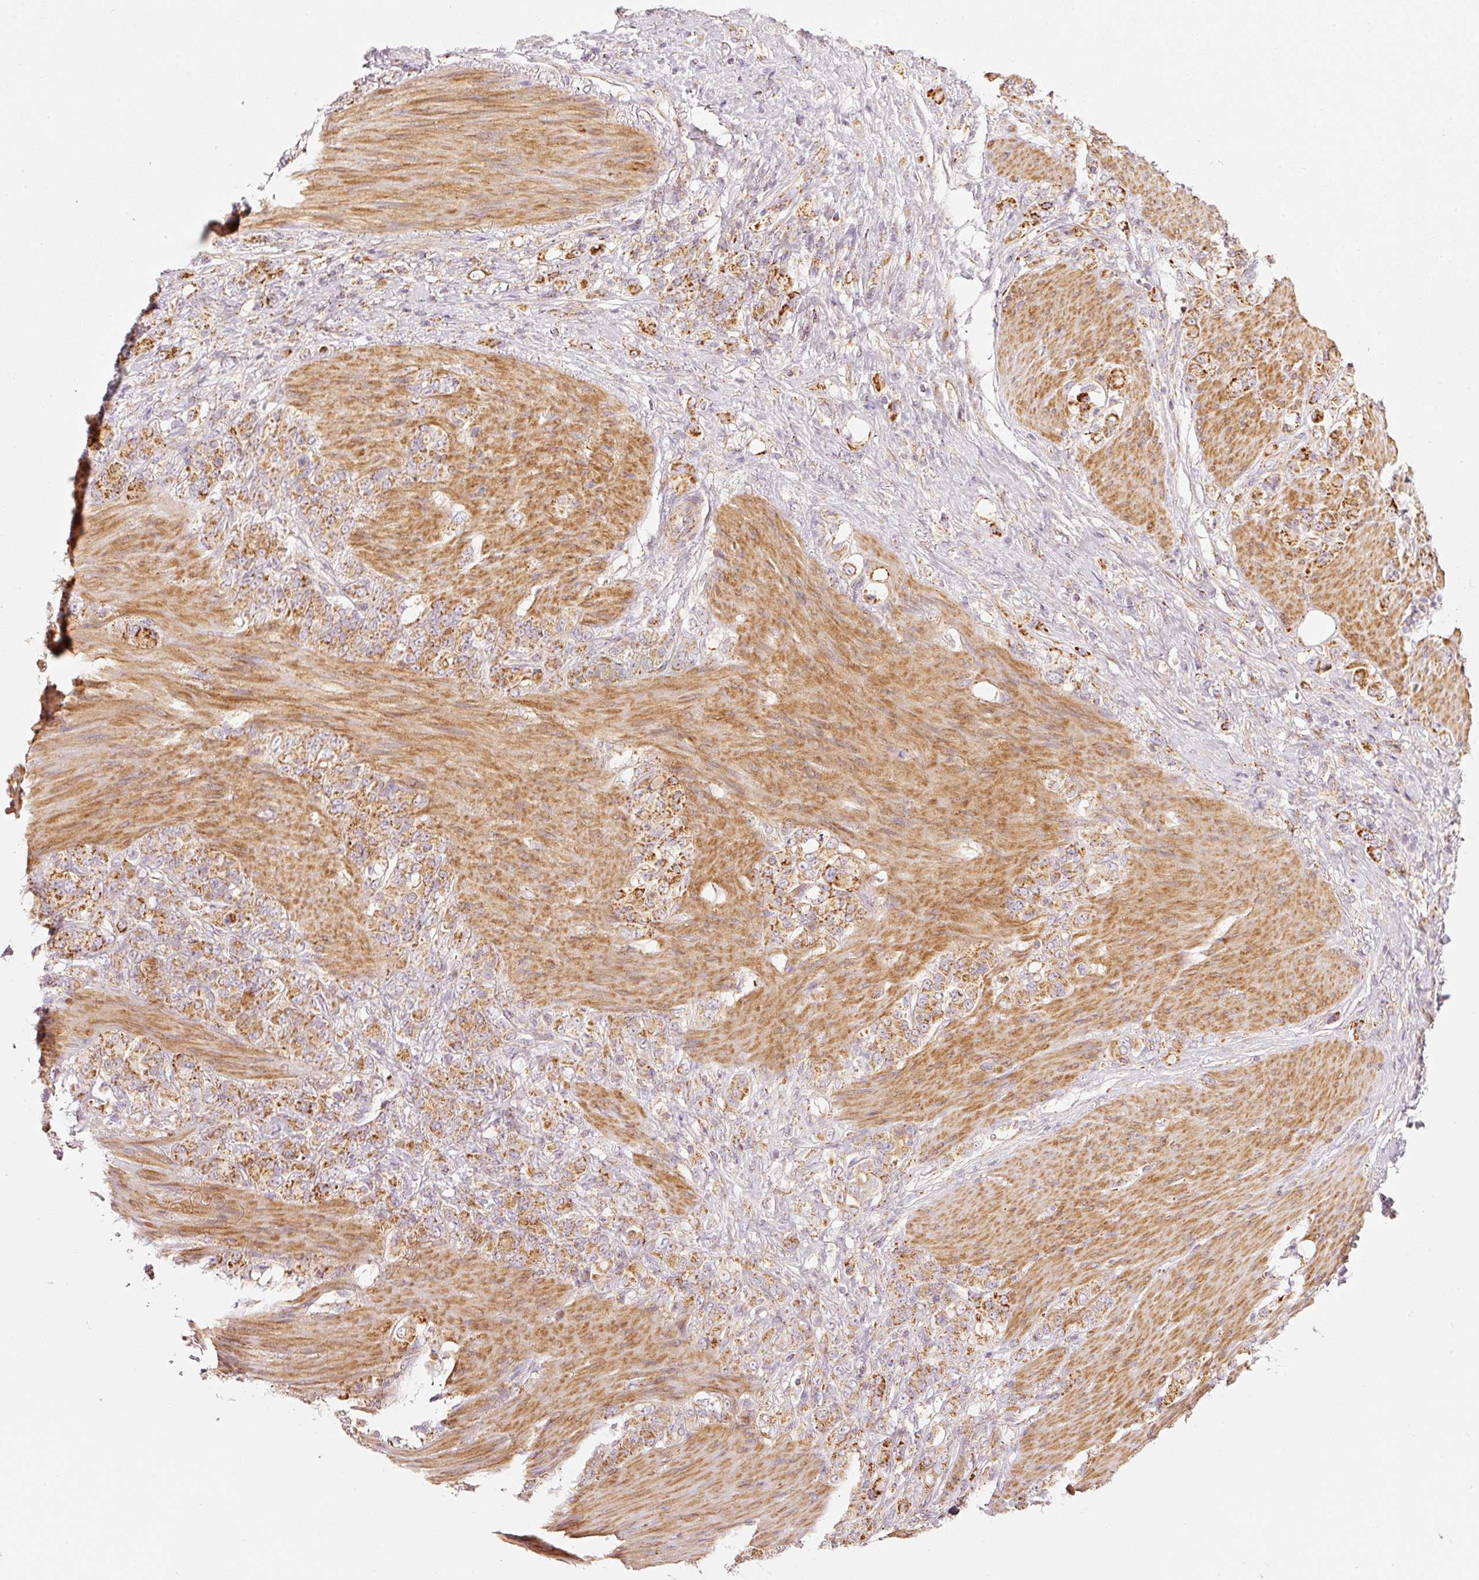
{"staining": {"intensity": "moderate", "quantity": ">75%", "location": "cytoplasmic/membranous"}, "tissue": "stomach cancer", "cell_type": "Tumor cells", "image_type": "cancer", "snomed": [{"axis": "morphology", "description": "Normal tissue, NOS"}, {"axis": "morphology", "description": "Adenocarcinoma, NOS"}, {"axis": "topography", "description": "Stomach"}], "caption": "High-power microscopy captured an IHC histopathology image of adenocarcinoma (stomach), revealing moderate cytoplasmic/membranous staining in approximately >75% of tumor cells.", "gene": "C17orf98", "patient": {"sex": "female", "age": 79}}